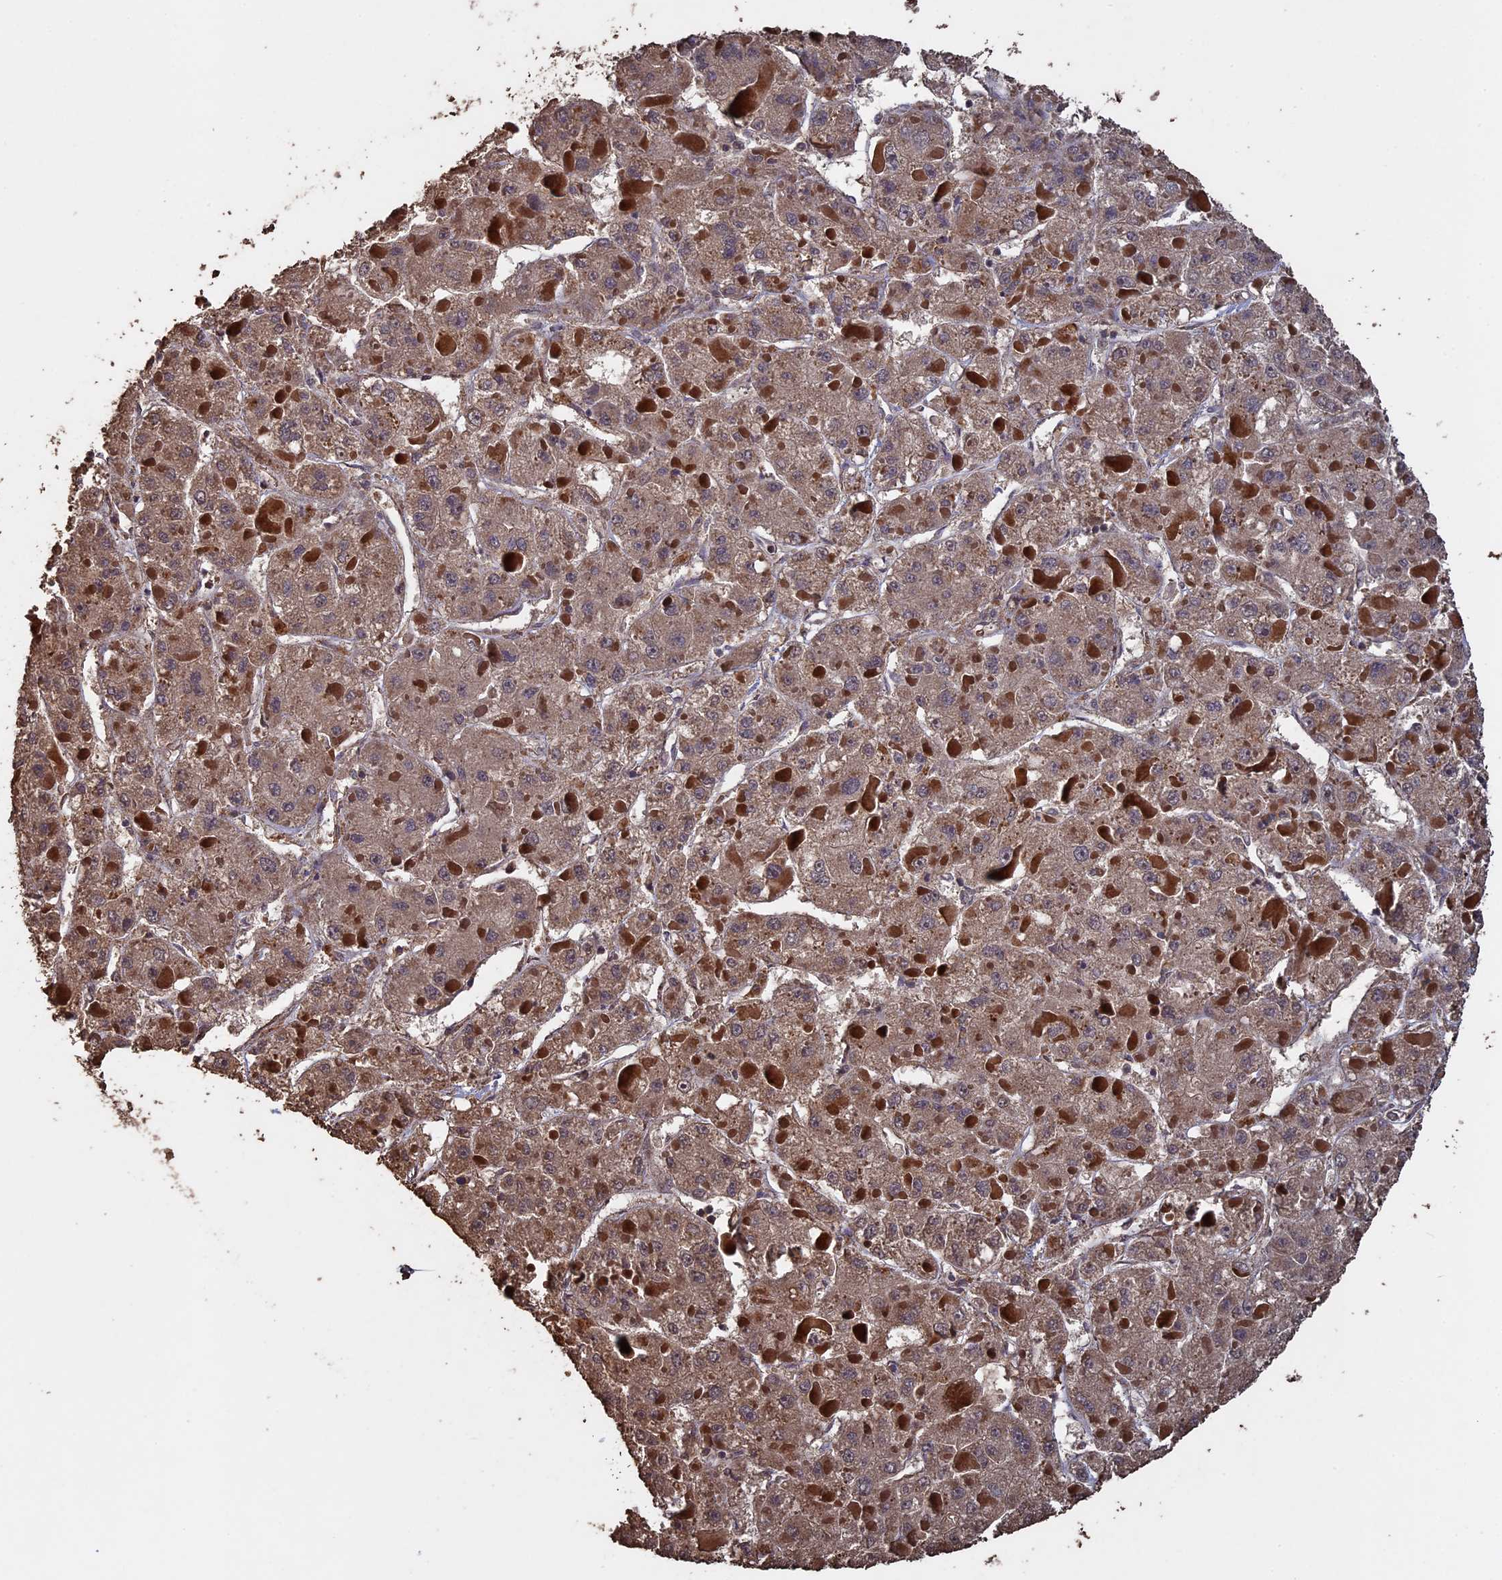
{"staining": {"intensity": "moderate", "quantity": ">75%", "location": "cytoplasmic/membranous"}, "tissue": "liver cancer", "cell_type": "Tumor cells", "image_type": "cancer", "snomed": [{"axis": "morphology", "description": "Carcinoma, Hepatocellular, NOS"}, {"axis": "topography", "description": "Liver"}], "caption": "A micrograph of hepatocellular carcinoma (liver) stained for a protein displays moderate cytoplasmic/membranous brown staining in tumor cells.", "gene": "HUNK", "patient": {"sex": "female", "age": 73}}